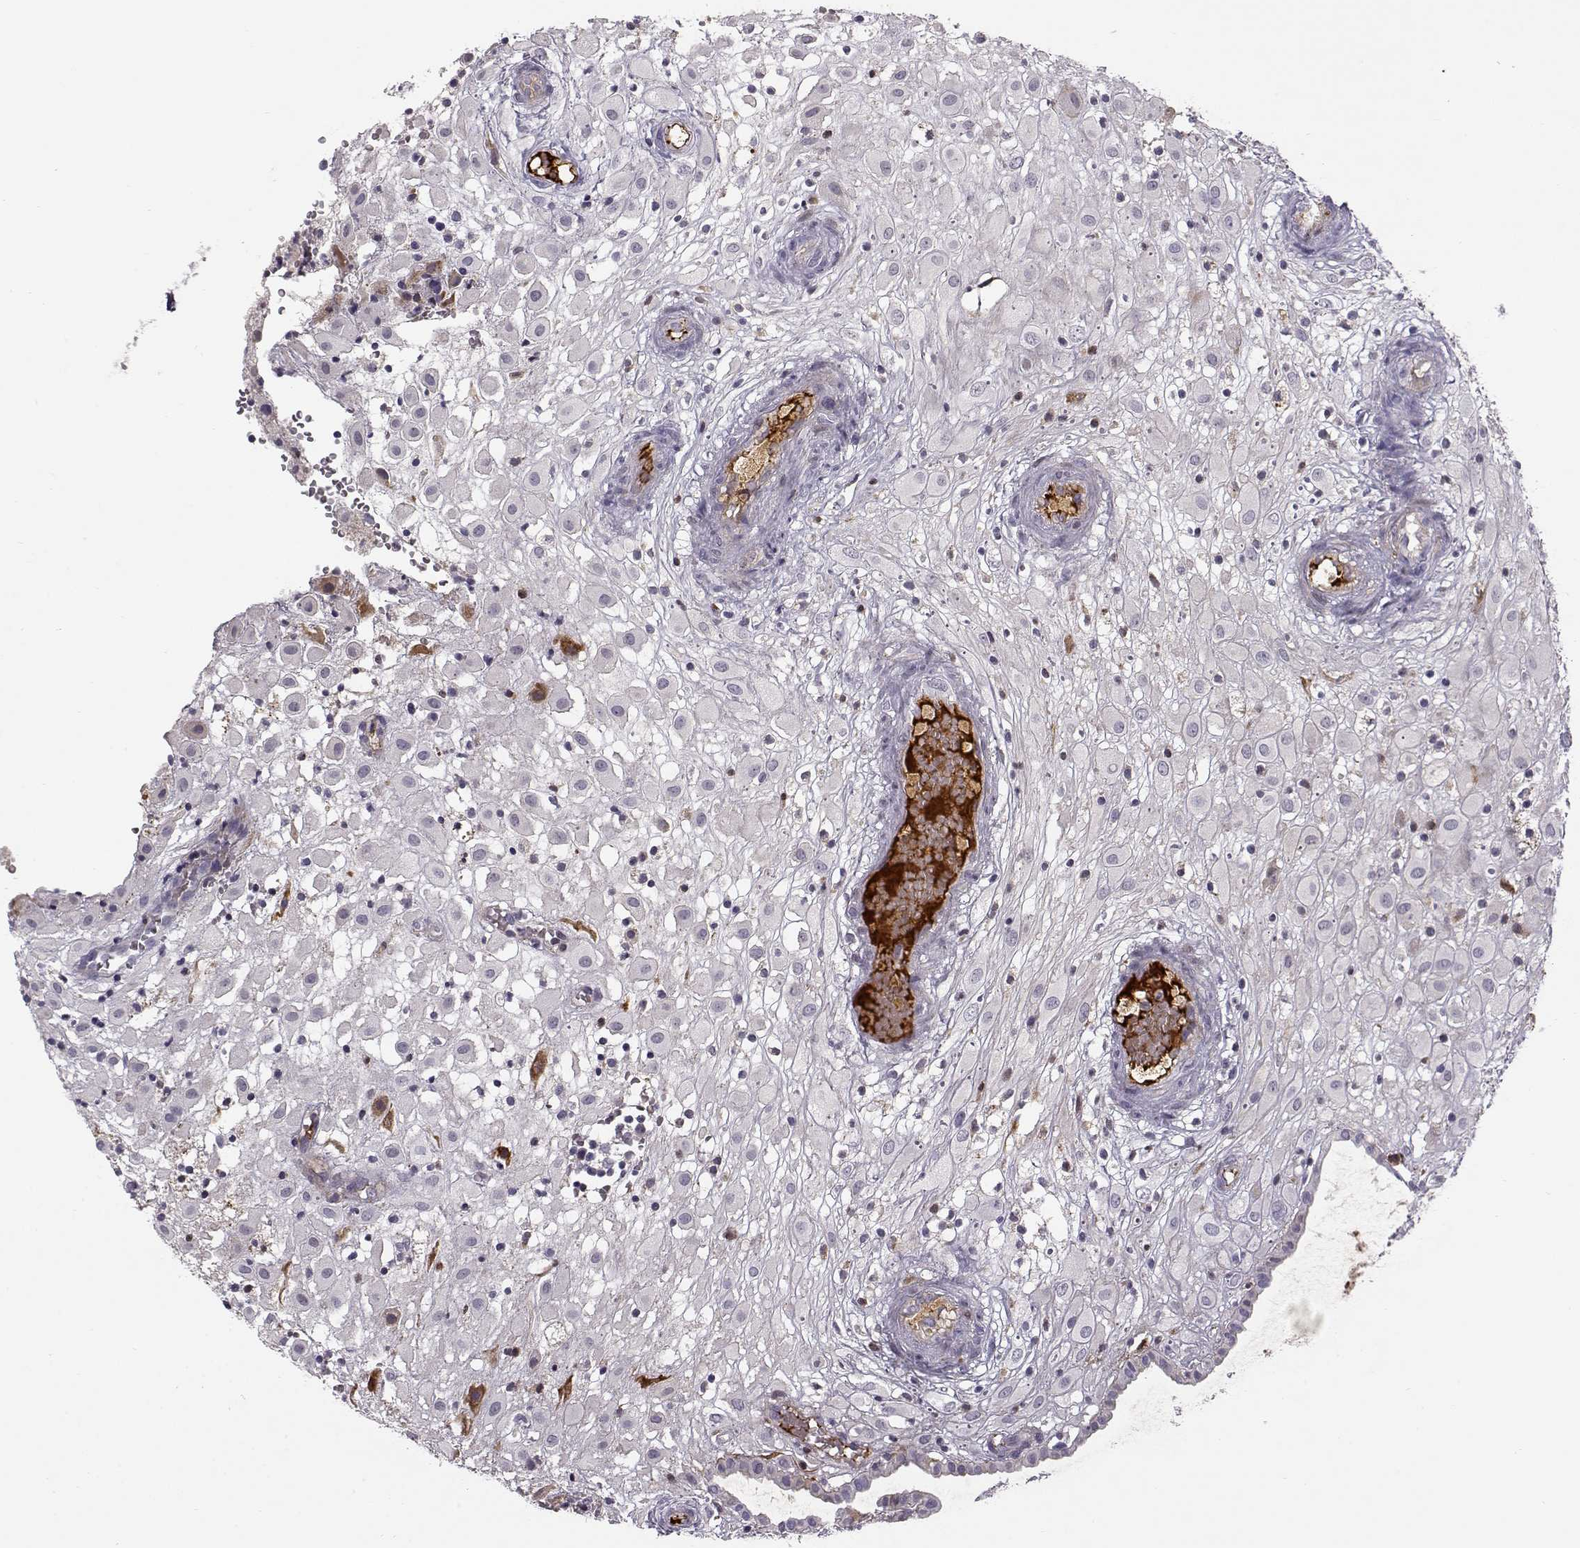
{"staining": {"intensity": "negative", "quantity": "none", "location": "none"}, "tissue": "placenta", "cell_type": "Decidual cells", "image_type": "normal", "snomed": [{"axis": "morphology", "description": "Normal tissue, NOS"}, {"axis": "topography", "description": "Placenta"}], "caption": "Immunohistochemistry (IHC) of benign placenta demonstrates no staining in decidual cells. The staining is performed using DAB (3,3'-diaminobenzidine) brown chromogen with nuclei counter-stained in using hematoxylin.", "gene": "PABPC1L2A", "patient": {"sex": "female", "age": 24}}